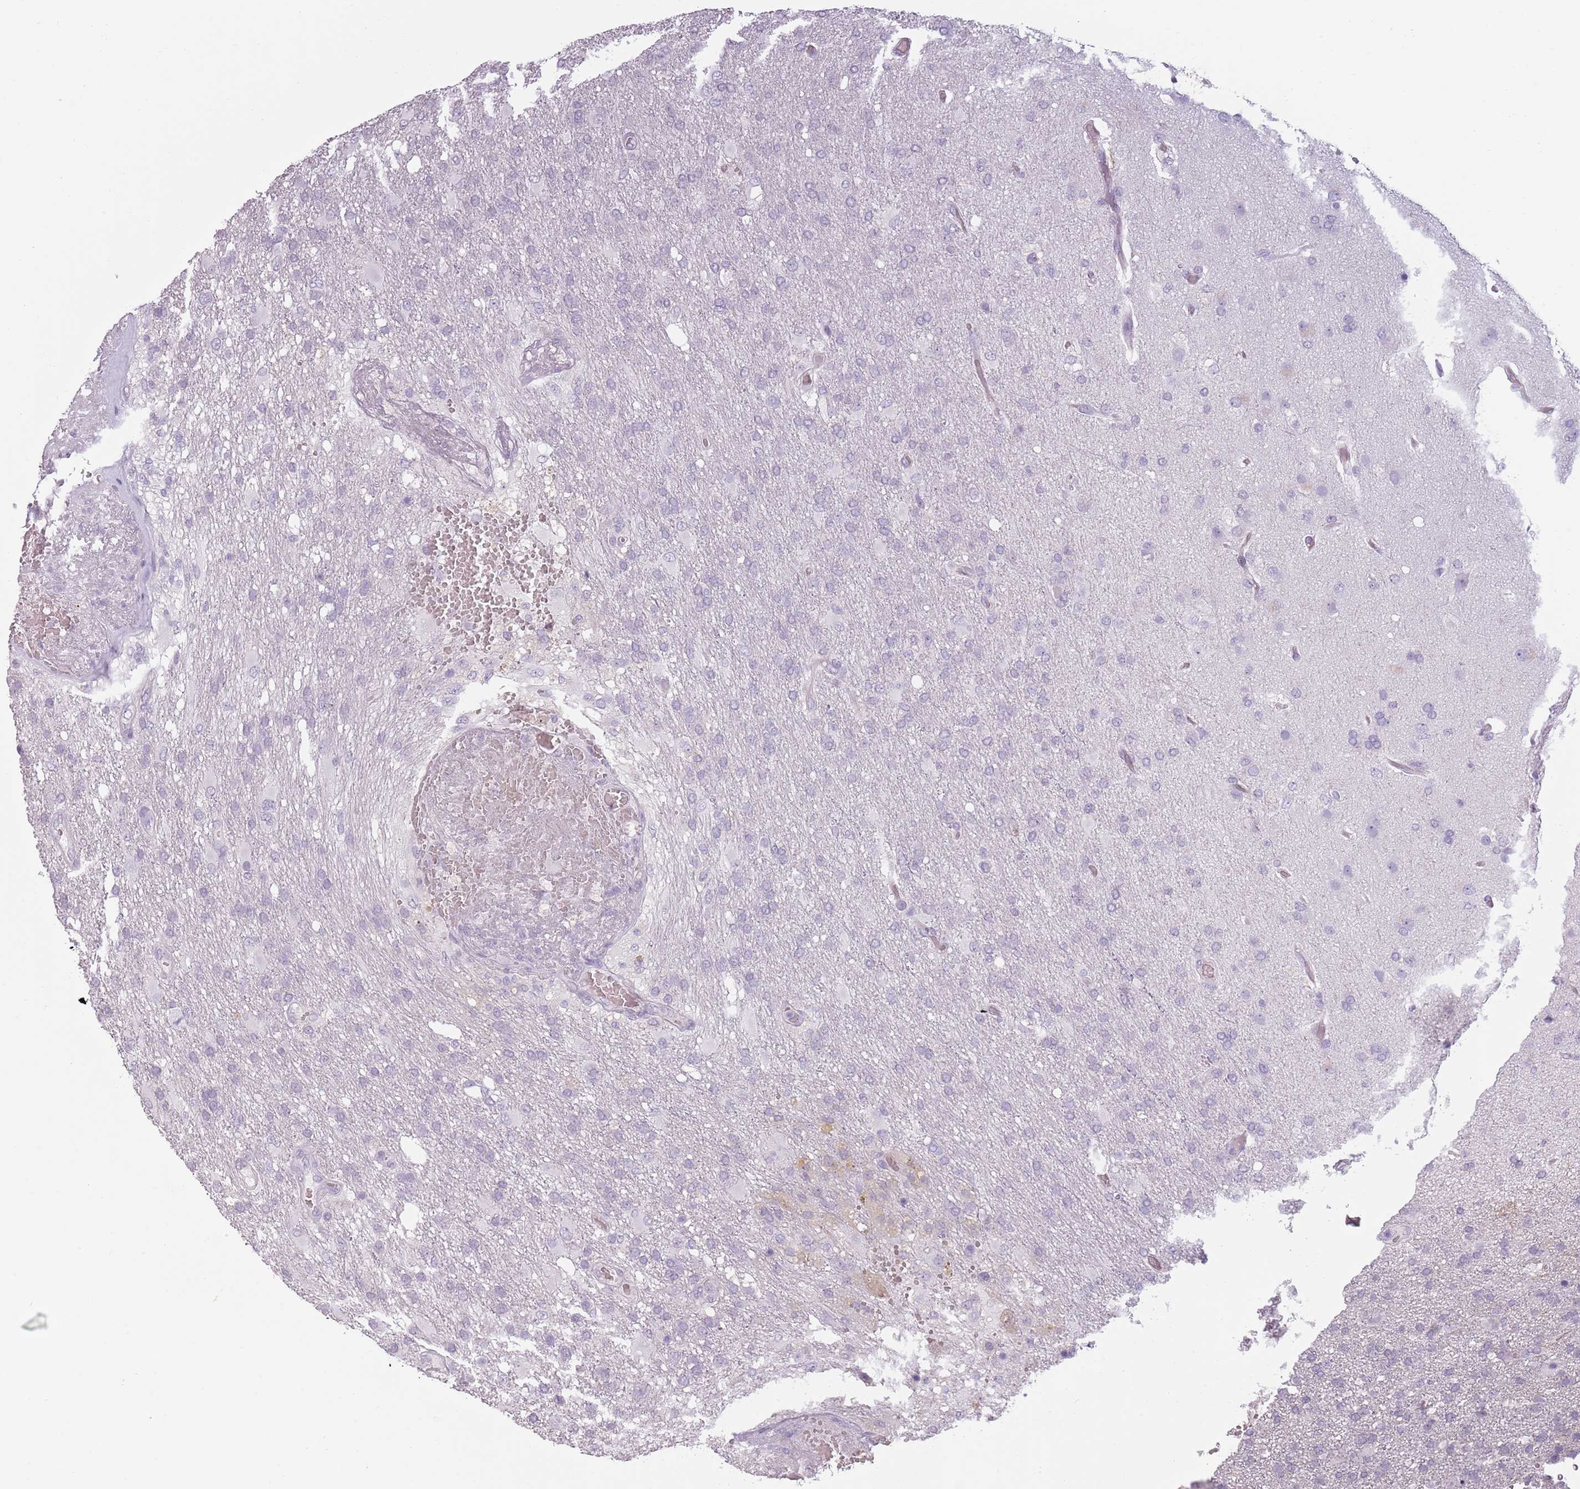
{"staining": {"intensity": "negative", "quantity": "none", "location": "none"}, "tissue": "glioma", "cell_type": "Tumor cells", "image_type": "cancer", "snomed": [{"axis": "morphology", "description": "Glioma, malignant, High grade"}, {"axis": "topography", "description": "Brain"}], "caption": "Micrograph shows no protein staining in tumor cells of glioma tissue.", "gene": "PIEZO1", "patient": {"sex": "female", "age": 74}}